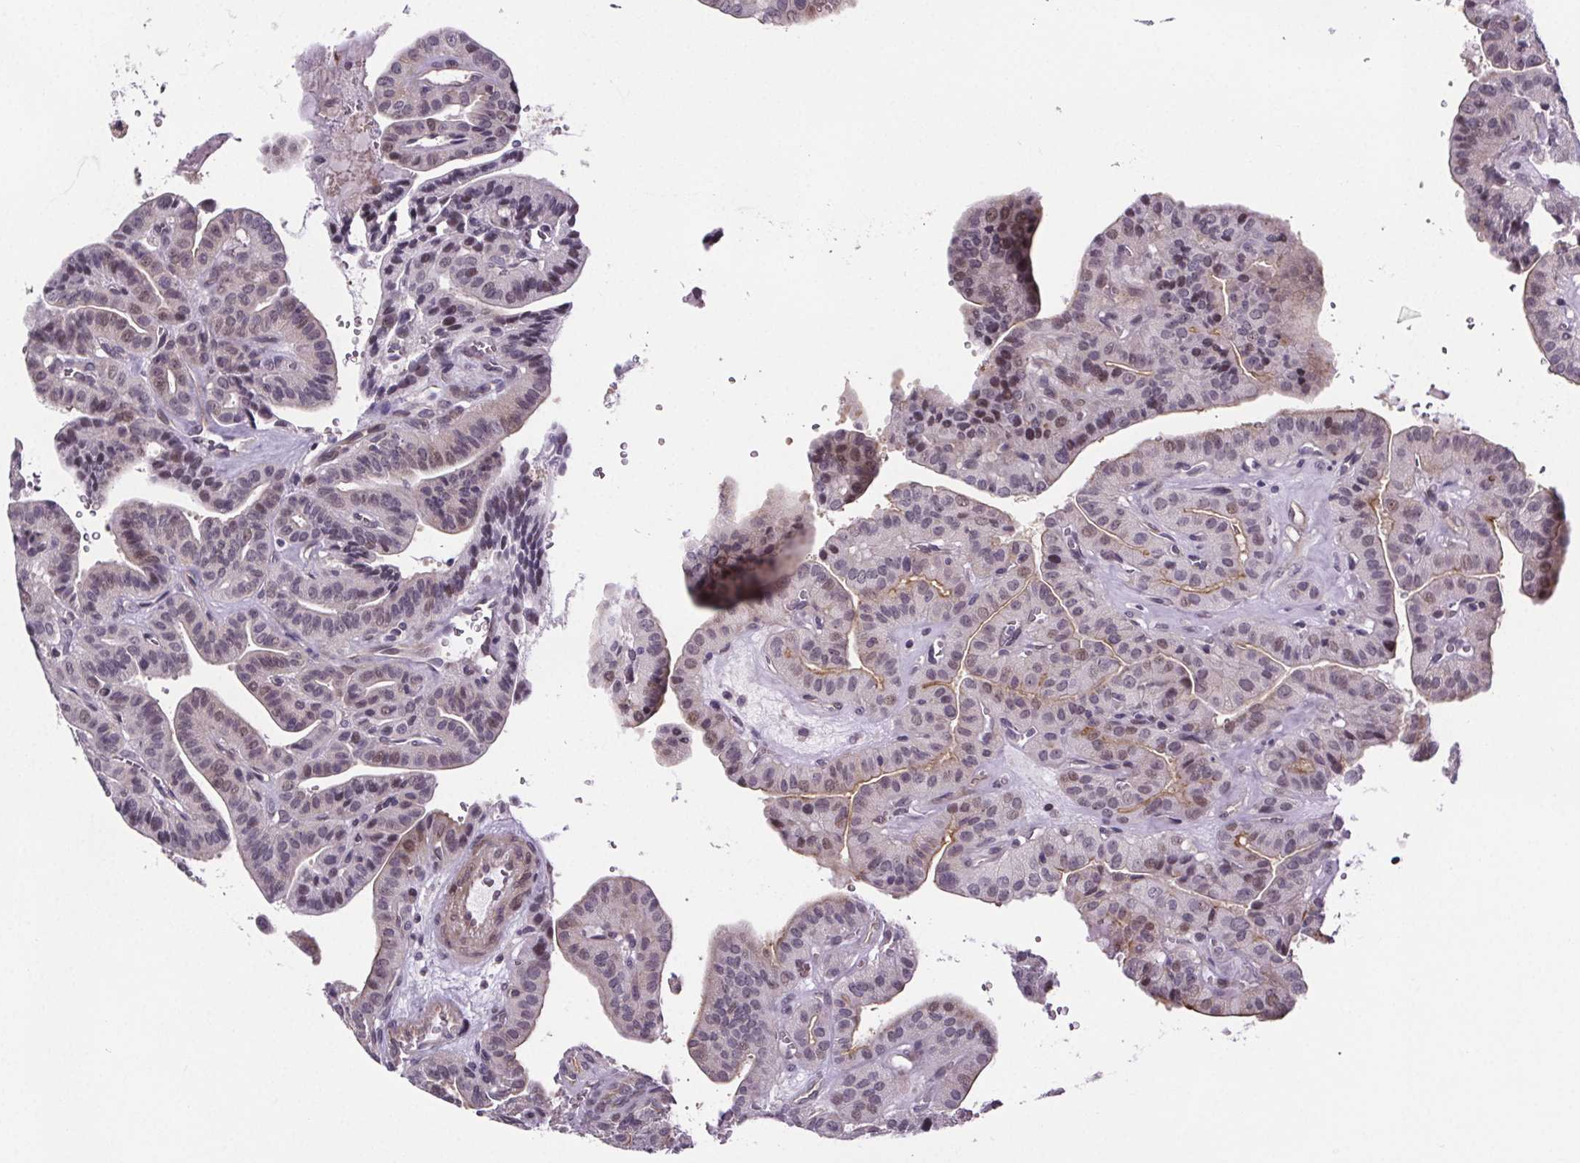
{"staining": {"intensity": "weak", "quantity": "<25%", "location": "cytoplasmic/membranous"}, "tissue": "thyroid cancer", "cell_type": "Tumor cells", "image_type": "cancer", "snomed": [{"axis": "morphology", "description": "Papillary adenocarcinoma, NOS"}, {"axis": "topography", "description": "Thyroid gland"}], "caption": "Tumor cells show no significant expression in papillary adenocarcinoma (thyroid). (Brightfield microscopy of DAB (3,3'-diaminobenzidine) immunohistochemistry at high magnification).", "gene": "TTC12", "patient": {"sex": "male", "age": 52}}